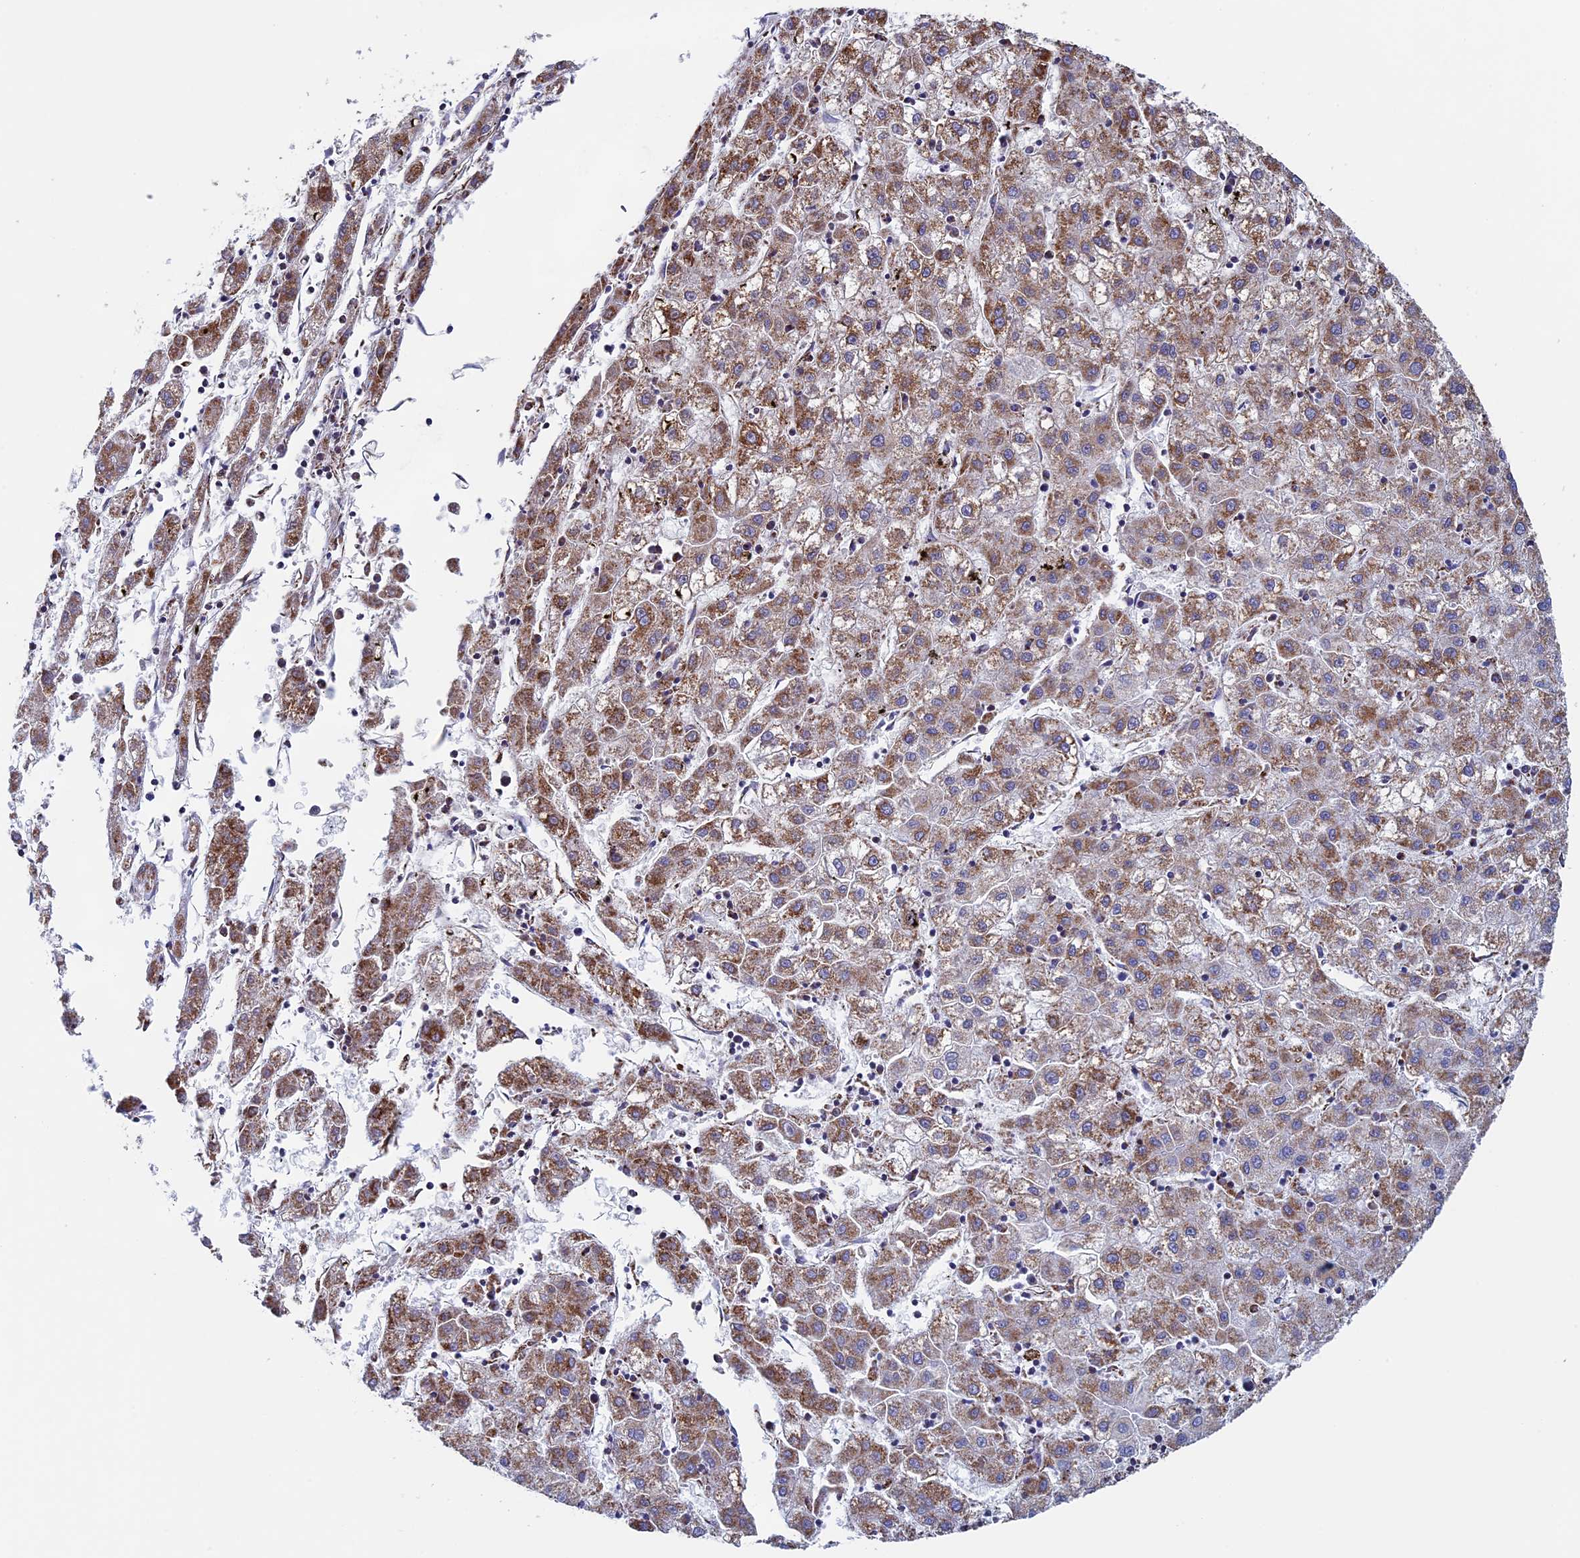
{"staining": {"intensity": "moderate", "quantity": ">75%", "location": "cytoplasmic/membranous"}, "tissue": "liver cancer", "cell_type": "Tumor cells", "image_type": "cancer", "snomed": [{"axis": "morphology", "description": "Carcinoma, Hepatocellular, NOS"}, {"axis": "topography", "description": "Liver"}], "caption": "Immunohistochemistry (IHC) image of liver hepatocellular carcinoma stained for a protein (brown), which reveals medium levels of moderate cytoplasmic/membranous expression in about >75% of tumor cells.", "gene": "UQCRFS1", "patient": {"sex": "male", "age": 72}}